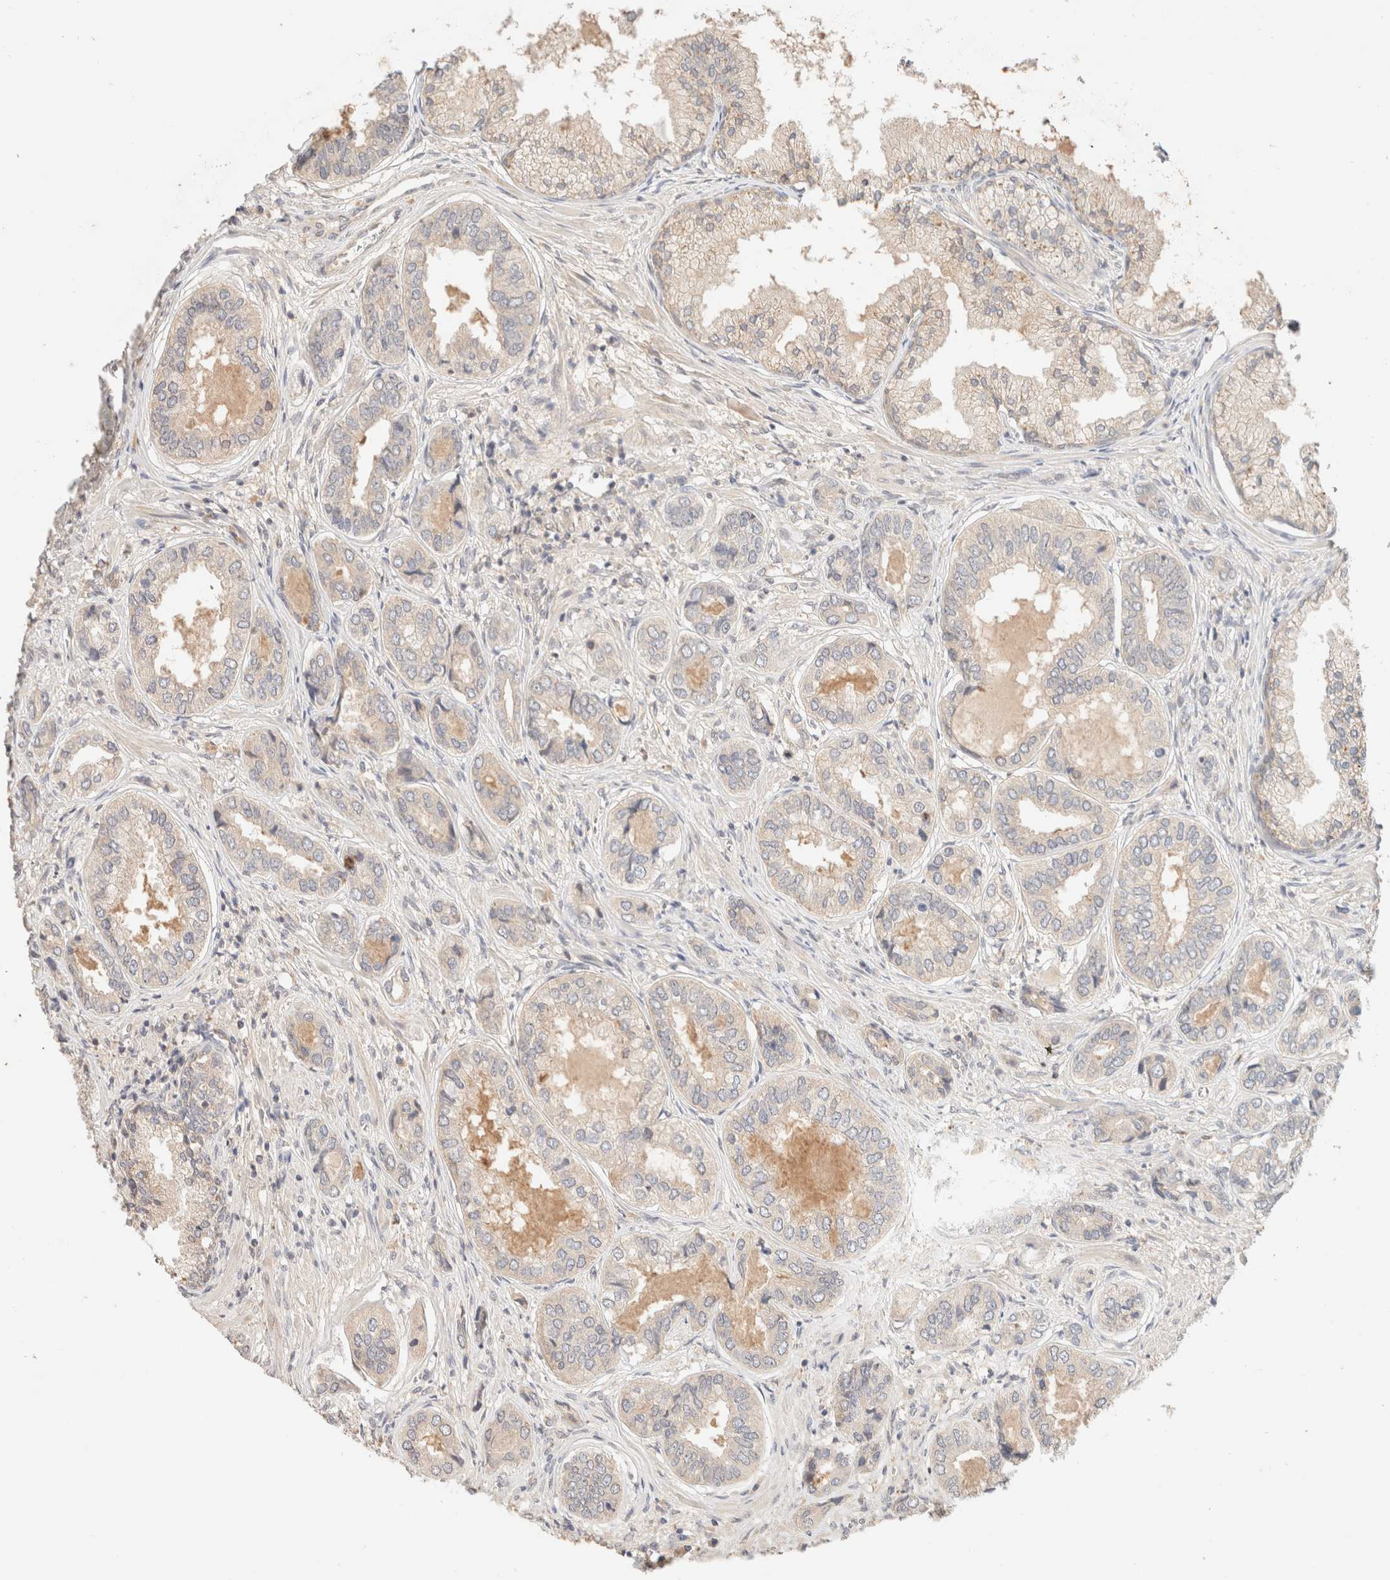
{"staining": {"intensity": "negative", "quantity": "none", "location": "none"}, "tissue": "prostate cancer", "cell_type": "Tumor cells", "image_type": "cancer", "snomed": [{"axis": "morphology", "description": "Adenocarcinoma, High grade"}, {"axis": "topography", "description": "Prostate"}], "caption": "Immunohistochemistry of high-grade adenocarcinoma (prostate) reveals no positivity in tumor cells.", "gene": "SARM1", "patient": {"sex": "male", "age": 61}}